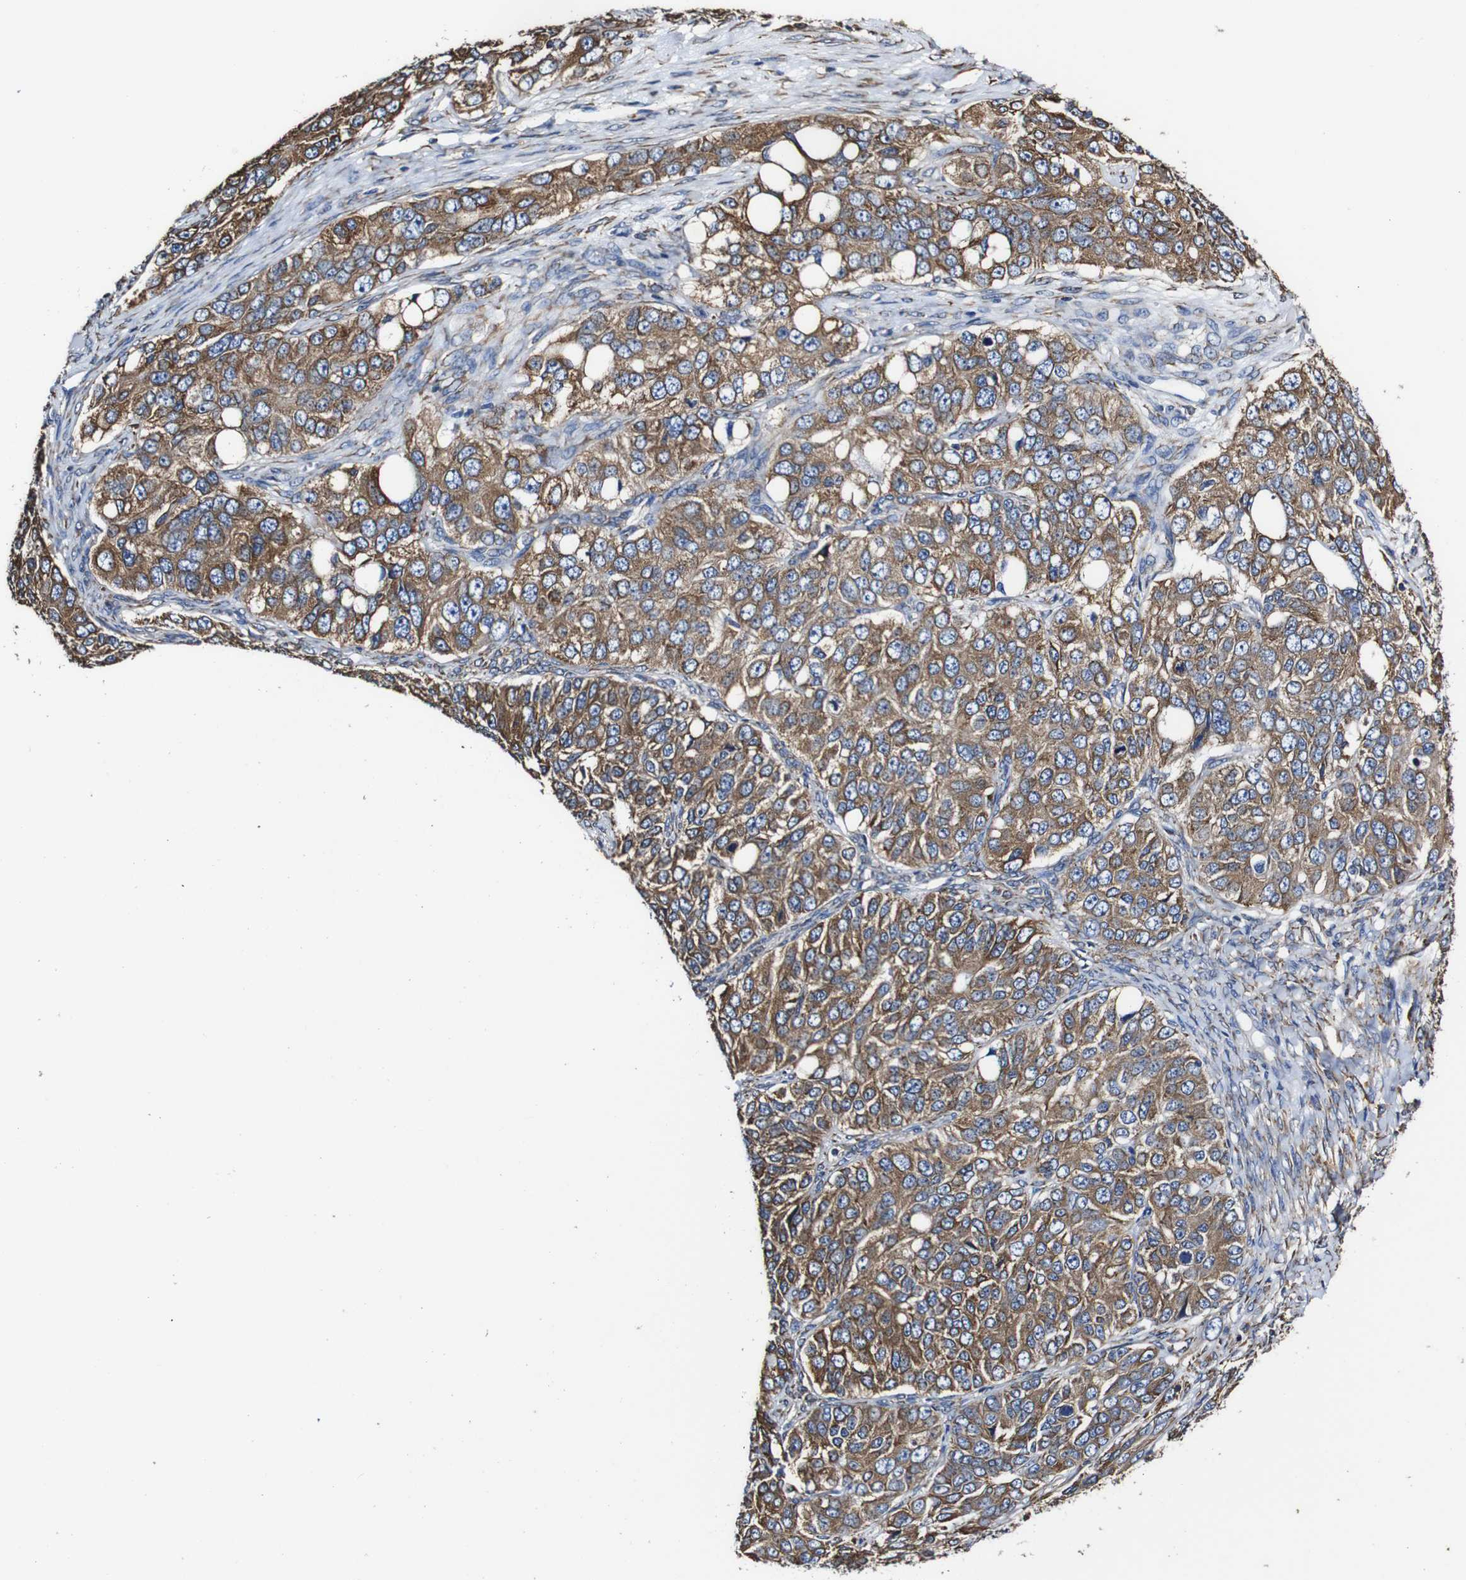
{"staining": {"intensity": "moderate", "quantity": ">75%", "location": "cytoplasmic/membranous"}, "tissue": "ovarian cancer", "cell_type": "Tumor cells", "image_type": "cancer", "snomed": [{"axis": "morphology", "description": "Carcinoma, endometroid"}, {"axis": "topography", "description": "Ovary"}], "caption": "IHC staining of endometroid carcinoma (ovarian), which demonstrates medium levels of moderate cytoplasmic/membranous positivity in approximately >75% of tumor cells indicating moderate cytoplasmic/membranous protein positivity. The staining was performed using DAB (3,3'-diaminobenzidine) (brown) for protein detection and nuclei were counterstained in hematoxylin (blue).", "gene": "PPIB", "patient": {"sex": "female", "age": 51}}